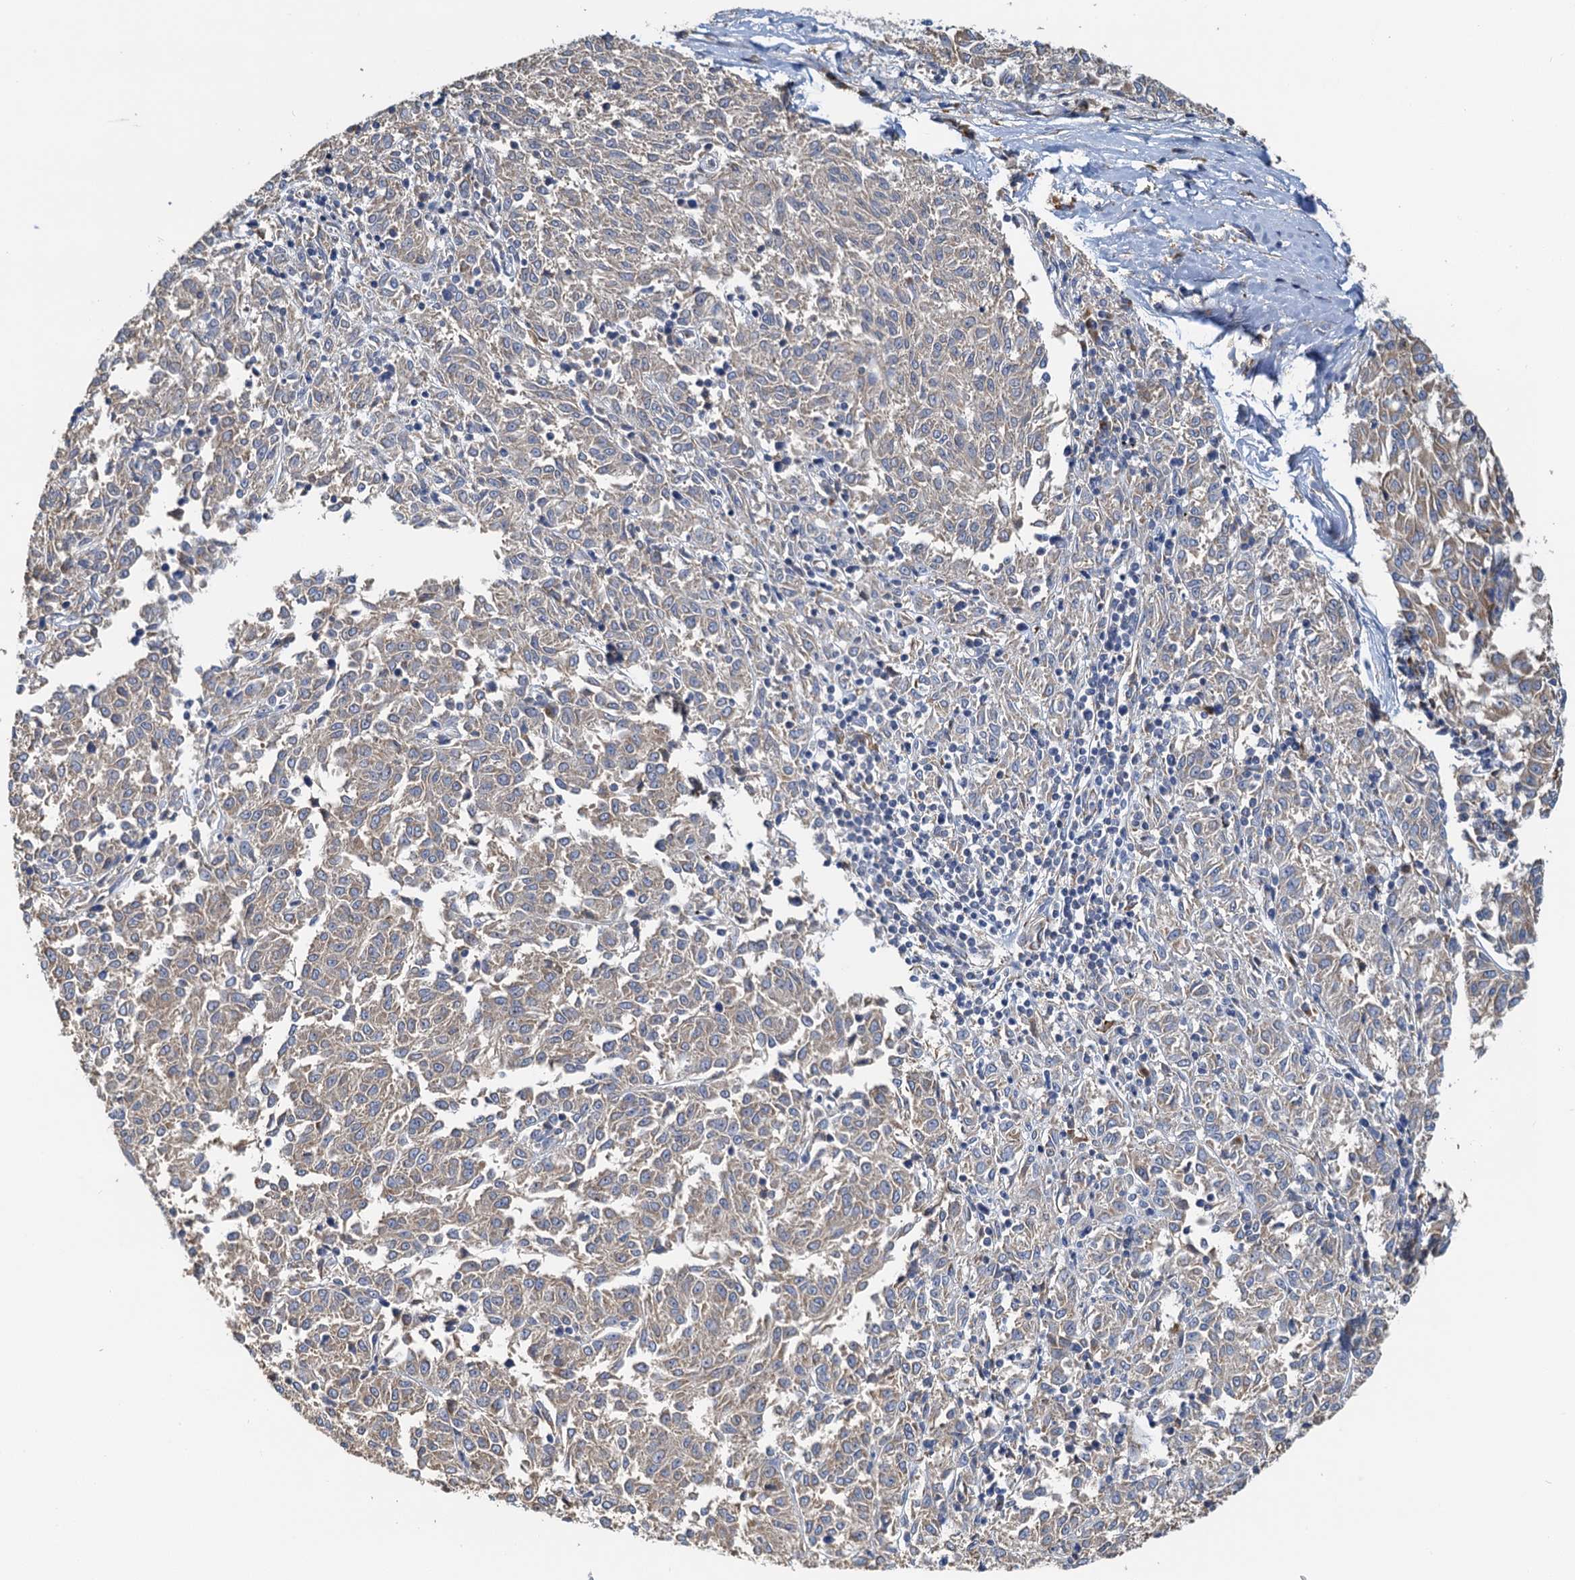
{"staining": {"intensity": "weak", "quantity": "25%-75%", "location": "cytoplasmic/membranous"}, "tissue": "melanoma", "cell_type": "Tumor cells", "image_type": "cancer", "snomed": [{"axis": "morphology", "description": "Malignant melanoma, NOS"}, {"axis": "topography", "description": "Skin"}], "caption": "Protein expression analysis of melanoma exhibits weak cytoplasmic/membranous staining in approximately 25%-75% of tumor cells. The staining was performed using DAB to visualize the protein expression in brown, while the nuclei were stained in blue with hematoxylin (Magnification: 20x).", "gene": "NKAPD1", "patient": {"sex": "female", "age": 72}}